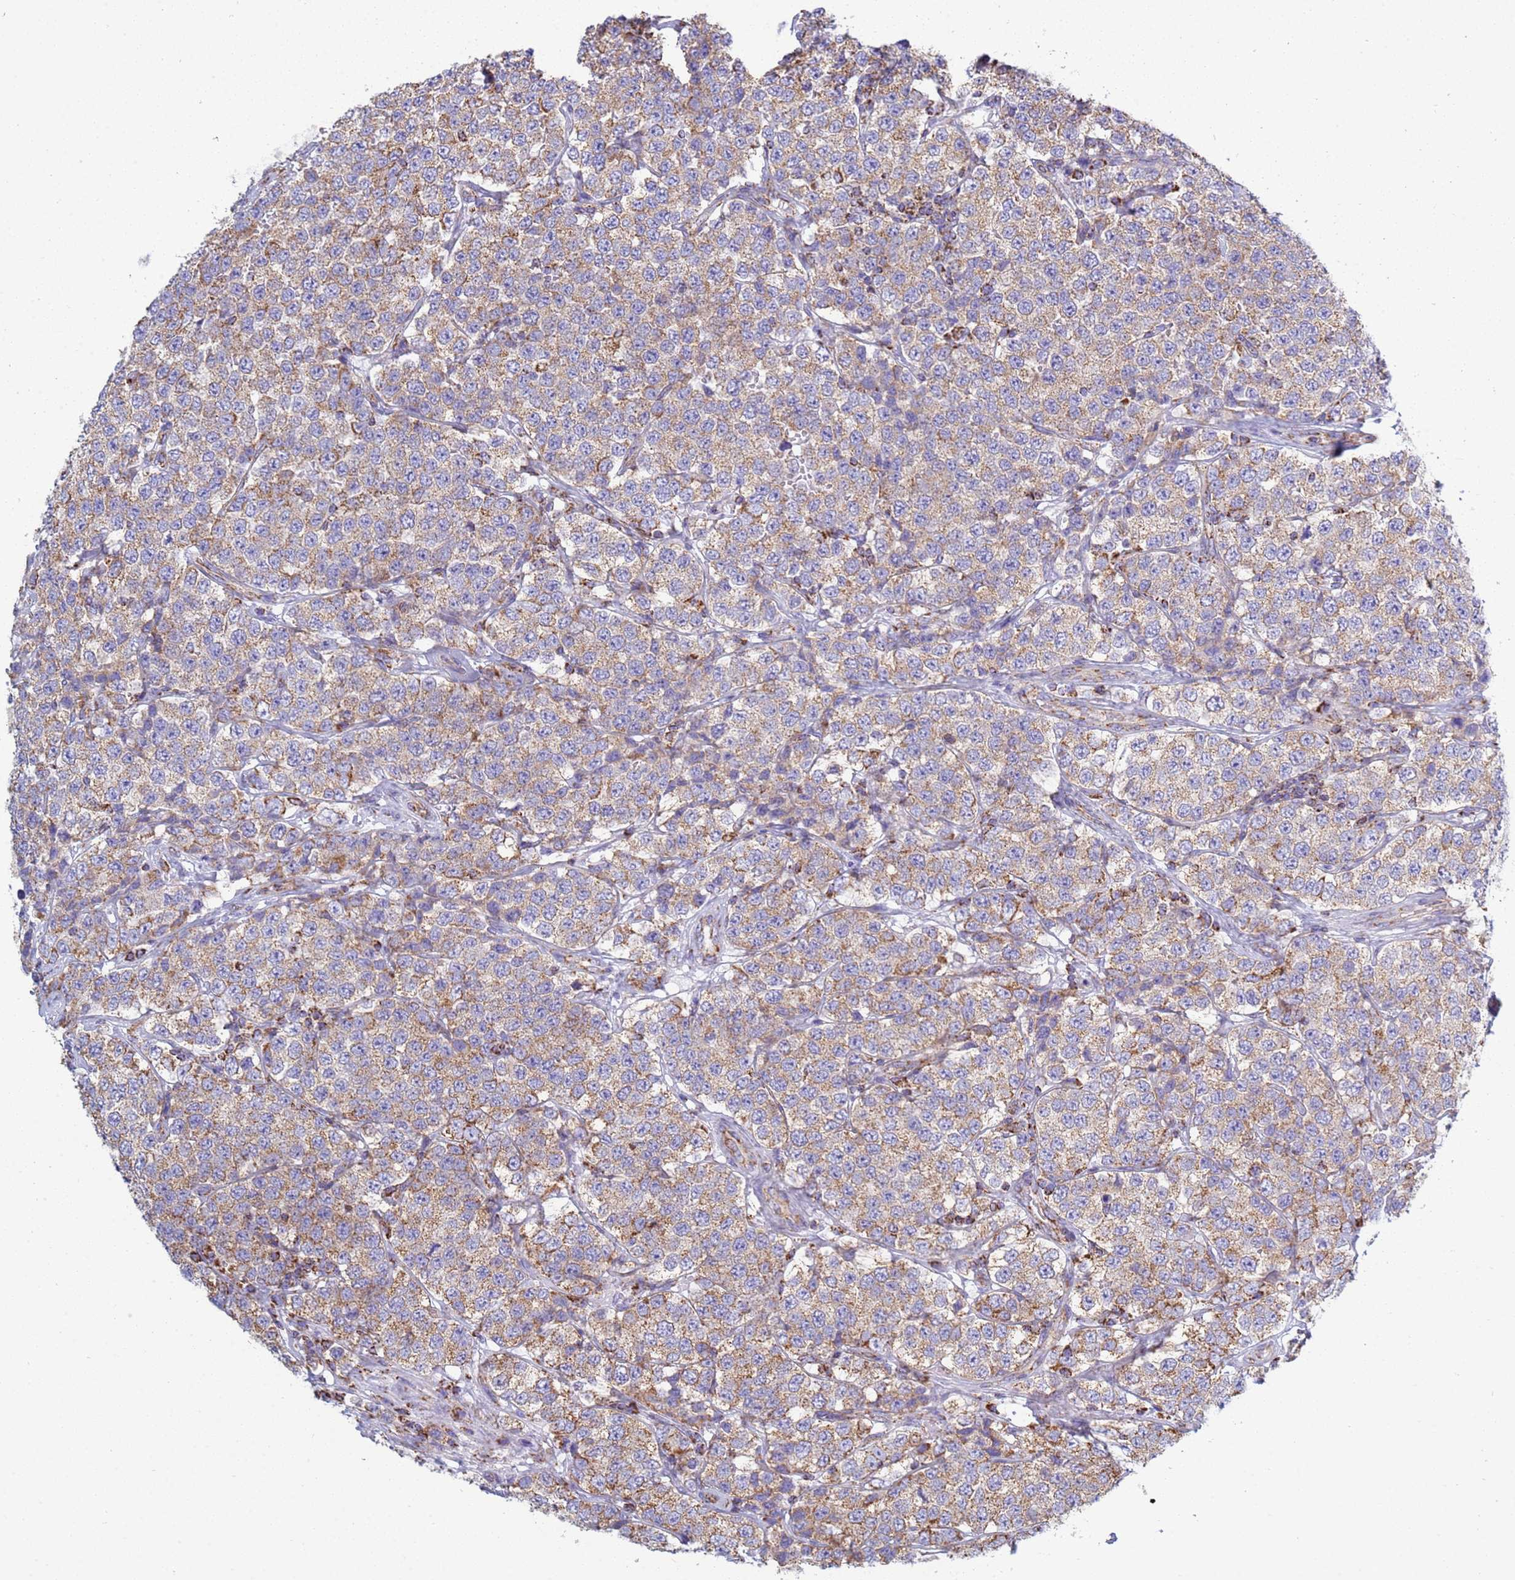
{"staining": {"intensity": "moderate", "quantity": ">75%", "location": "cytoplasmic/membranous"}, "tissue": "testis cancer", "cell_type": "Tumor cells", "image_type": "cancer", "snomed": [{"axis": "morphology", "description": "Seminoma, NOS"}, {"axis": "topography", "description": "Testis"}], "caption": "Immunohistochemical staining of human testis seminoma reveals medium levels of moderate cytoplasmic/membranous protein positivity in about >75% of tumor cells.", "gene": "COQ4", "patient": {"sex": "male", "age": 34}}